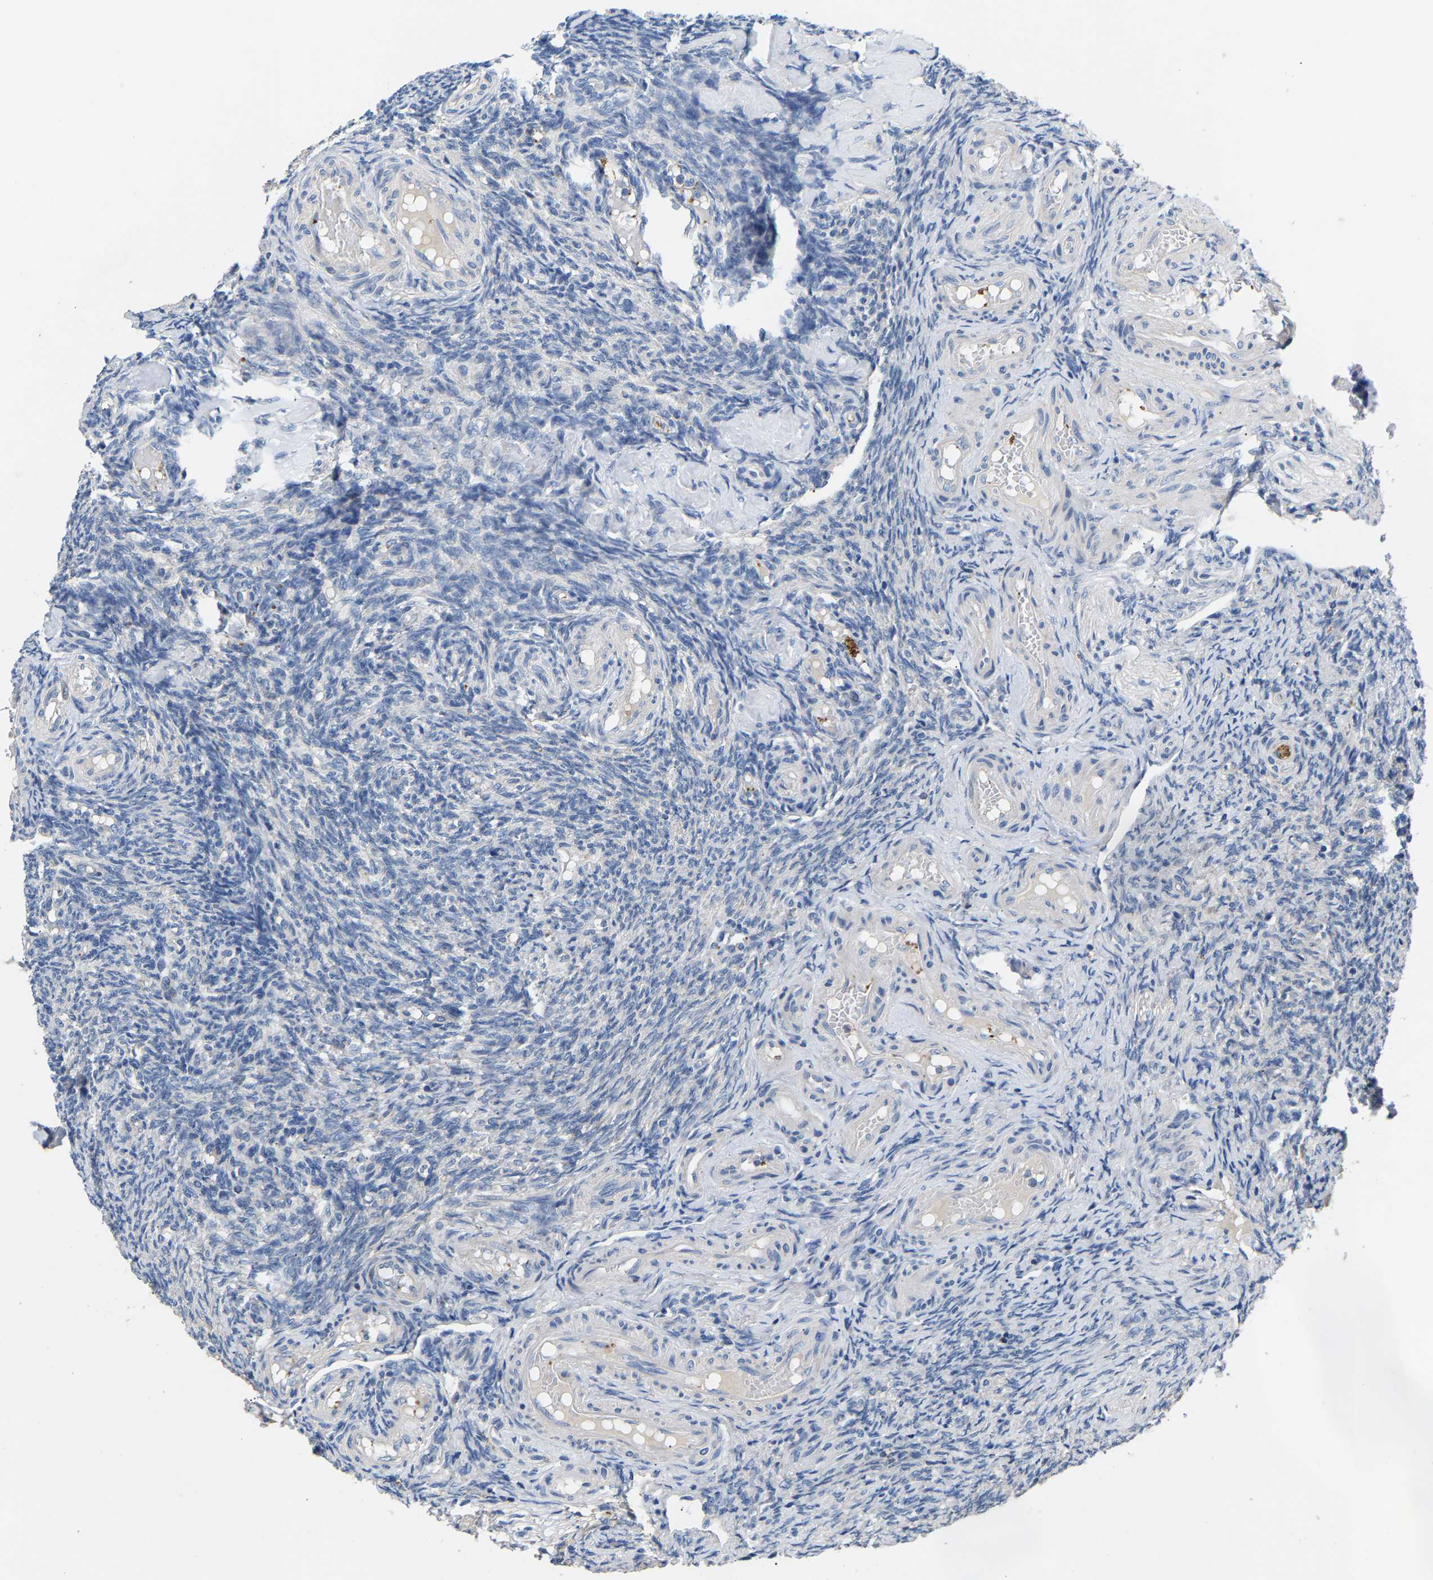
{"staining": {"intensity": "weak", "quantity": "<25%", "location": "cytoplasmic/membranous"}, "tissue": "ovary", "cell_type": "Follicle cells", "image_type": "normal", "snomed": [{"axis": "morphology", "description": "Normal tissue, NOS"}, {"axis": "topography", "description": "Ovary"}], "caption": "This is a histopathology image of immunohistochemistry (IHC) staining of benign ovary, which shows no expression in follicle cells.", "gene": "CCDC171", "patient": {"sex": "female", "age": 41}}